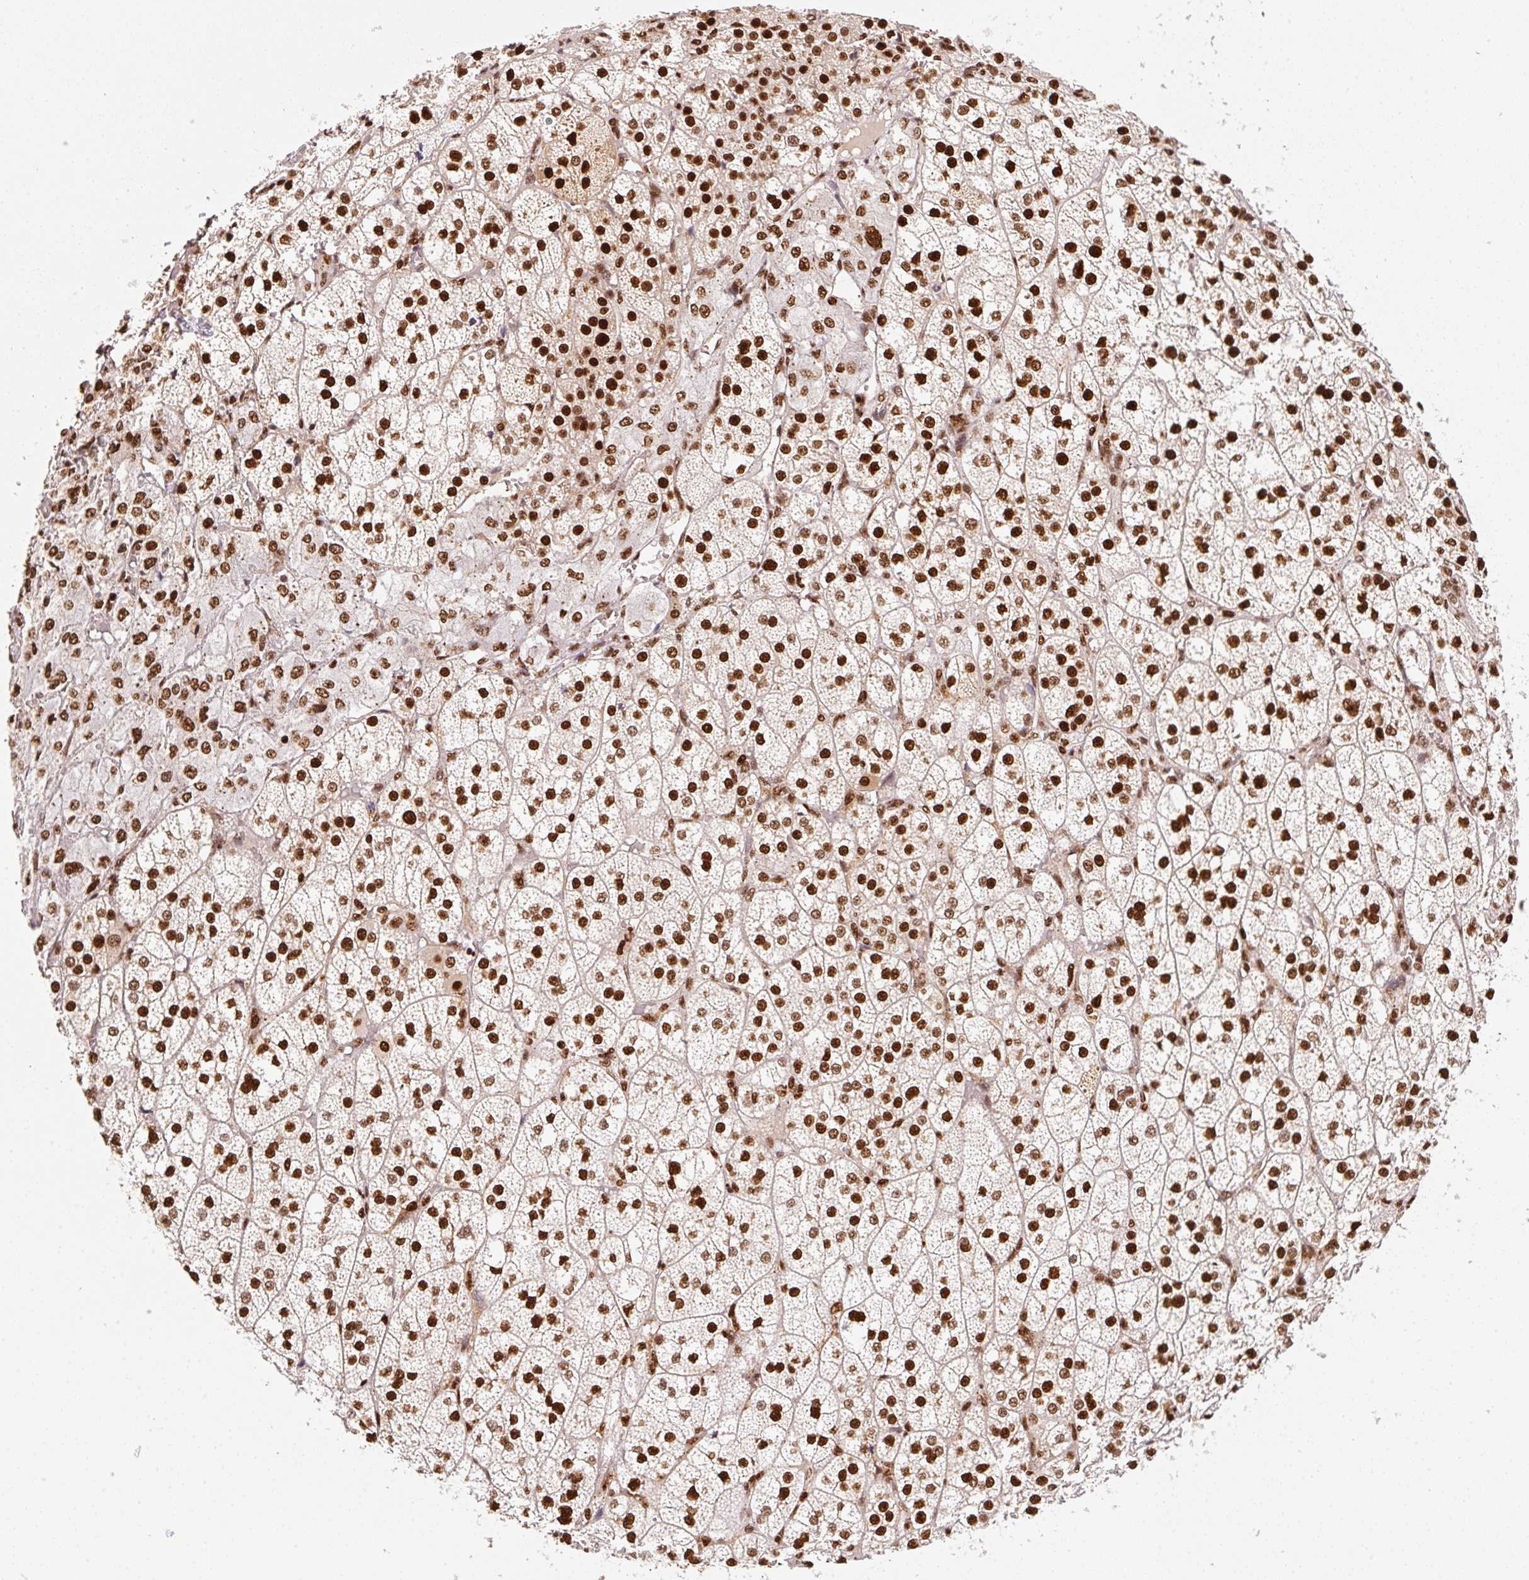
{"staining": {"intensity": "strong", "quantity": ">75%", "location": "nuclear"}, "tissue": "adrenal gland", "cell_type": "Glandular cells", "image_type": "normal", "snomed": [{"axis": "morphology", "description": "Normal tissue, NOS"}, {"axis": "topography", "description": "Adrenal gland"}], "caption": "Immunohistochemistry staining of benign adrenal gland, which demonstrates high levels of strong nuclear staining in about >75% of glandular cells indicating strong nuclear protein expression. The staining was performed using DAB (brown) for protein detection and nuclei were counterstained in hematoxylin (blue).", "gene": "GPR139", "patient": {"sex": "female", "age": 60}}